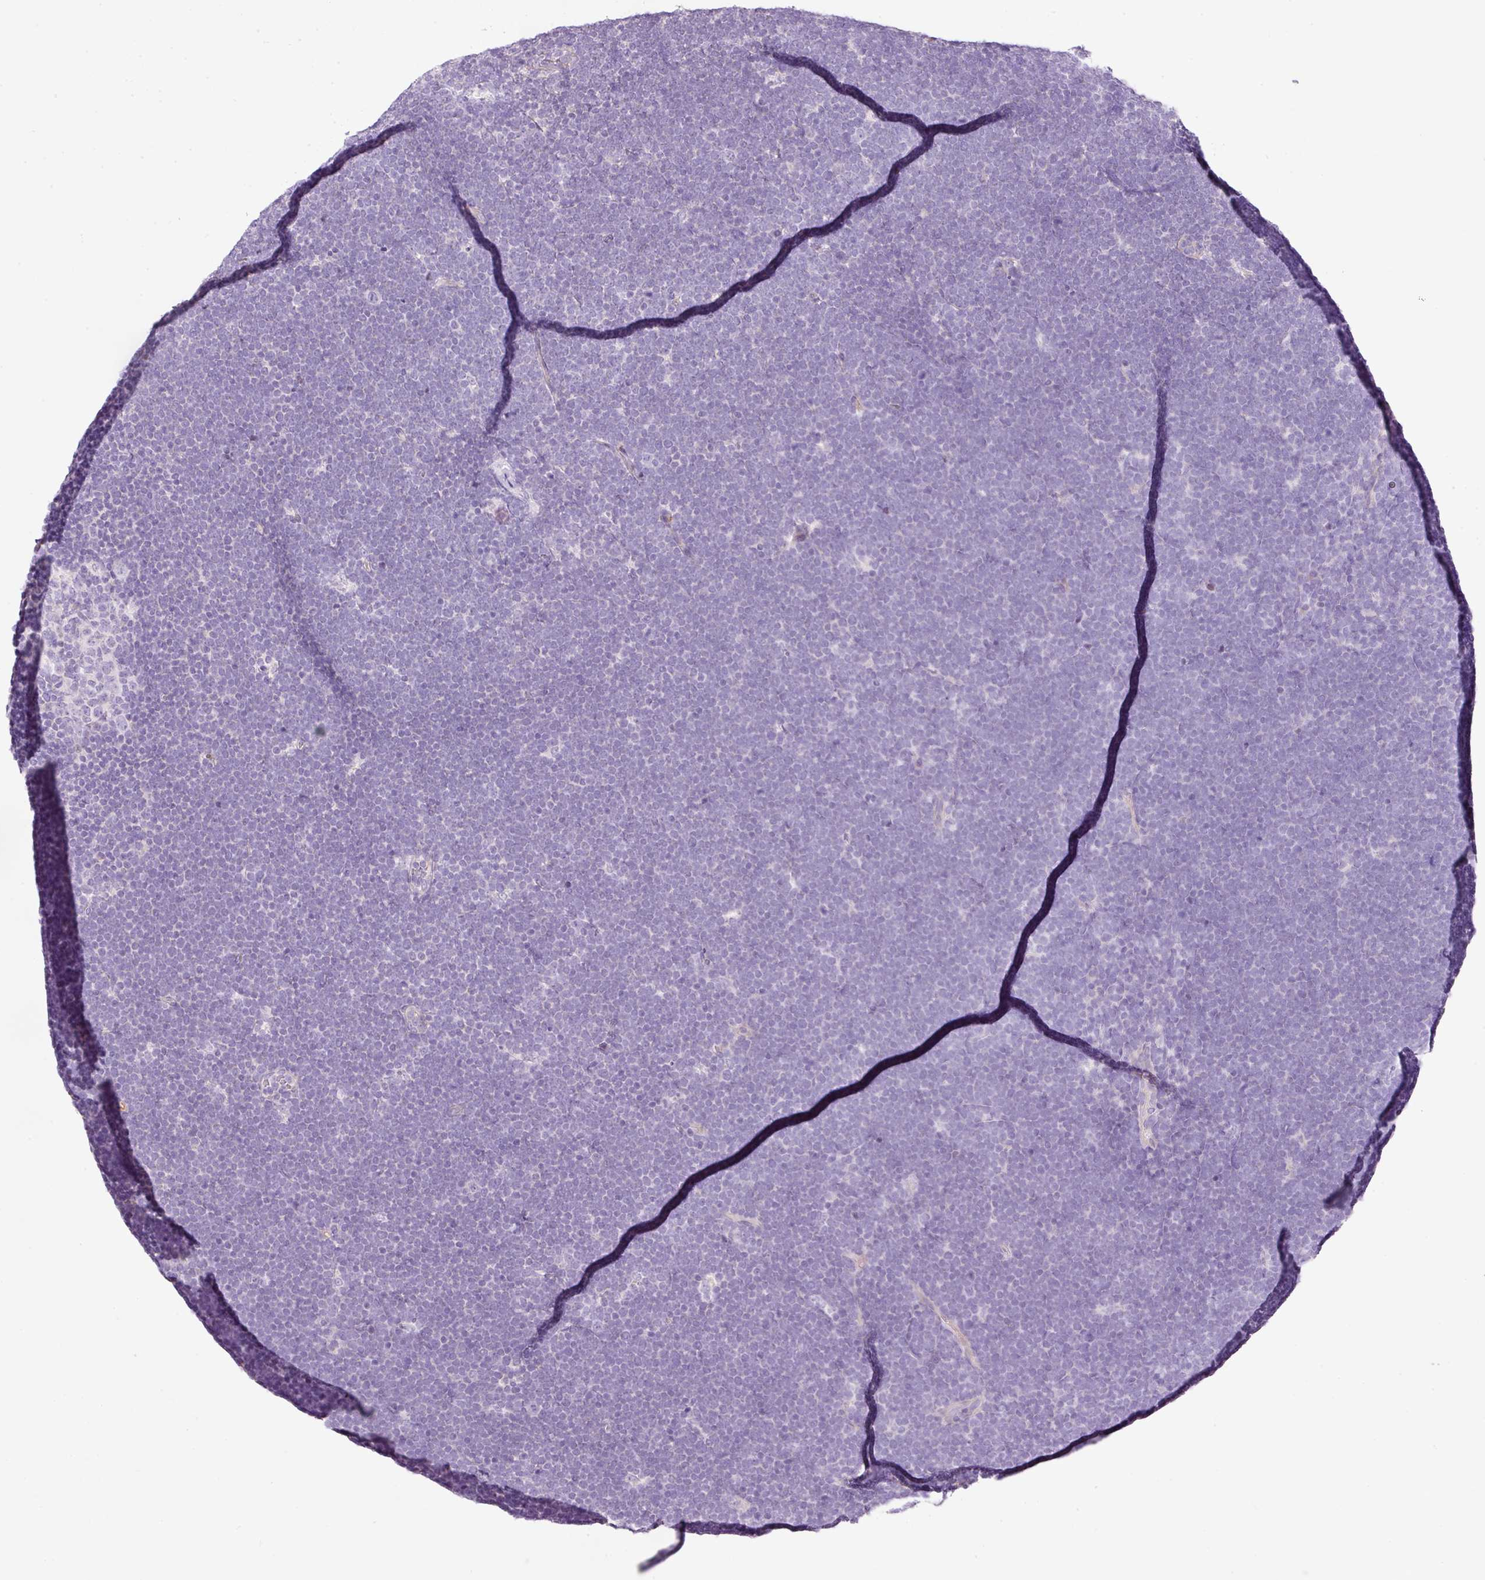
{"staining": {"intensity": "negative", "quantity": "none", "location": "none"}, "tissue": "lymphoma", "cell_type": "Tumor cells", "image_type": "cancer", "snomed": [{"axis": "morphology", "description": "Malignant lymphoma, non-Hodgkin's type, High grade"}, {"axis": "topography", "description": "Lymph node"}], "caption": "Immunohistochemistry (IHC) micrograph of neoplastic tissue: lymphoma stained with DAB demonstrates no significant protein staining in tumor cells. (Immunohistochemistry (IHC), brightfield microscopy, high magnification).", "gene": "KPNA5", "patient": {"sex": "male", "age": 13}}